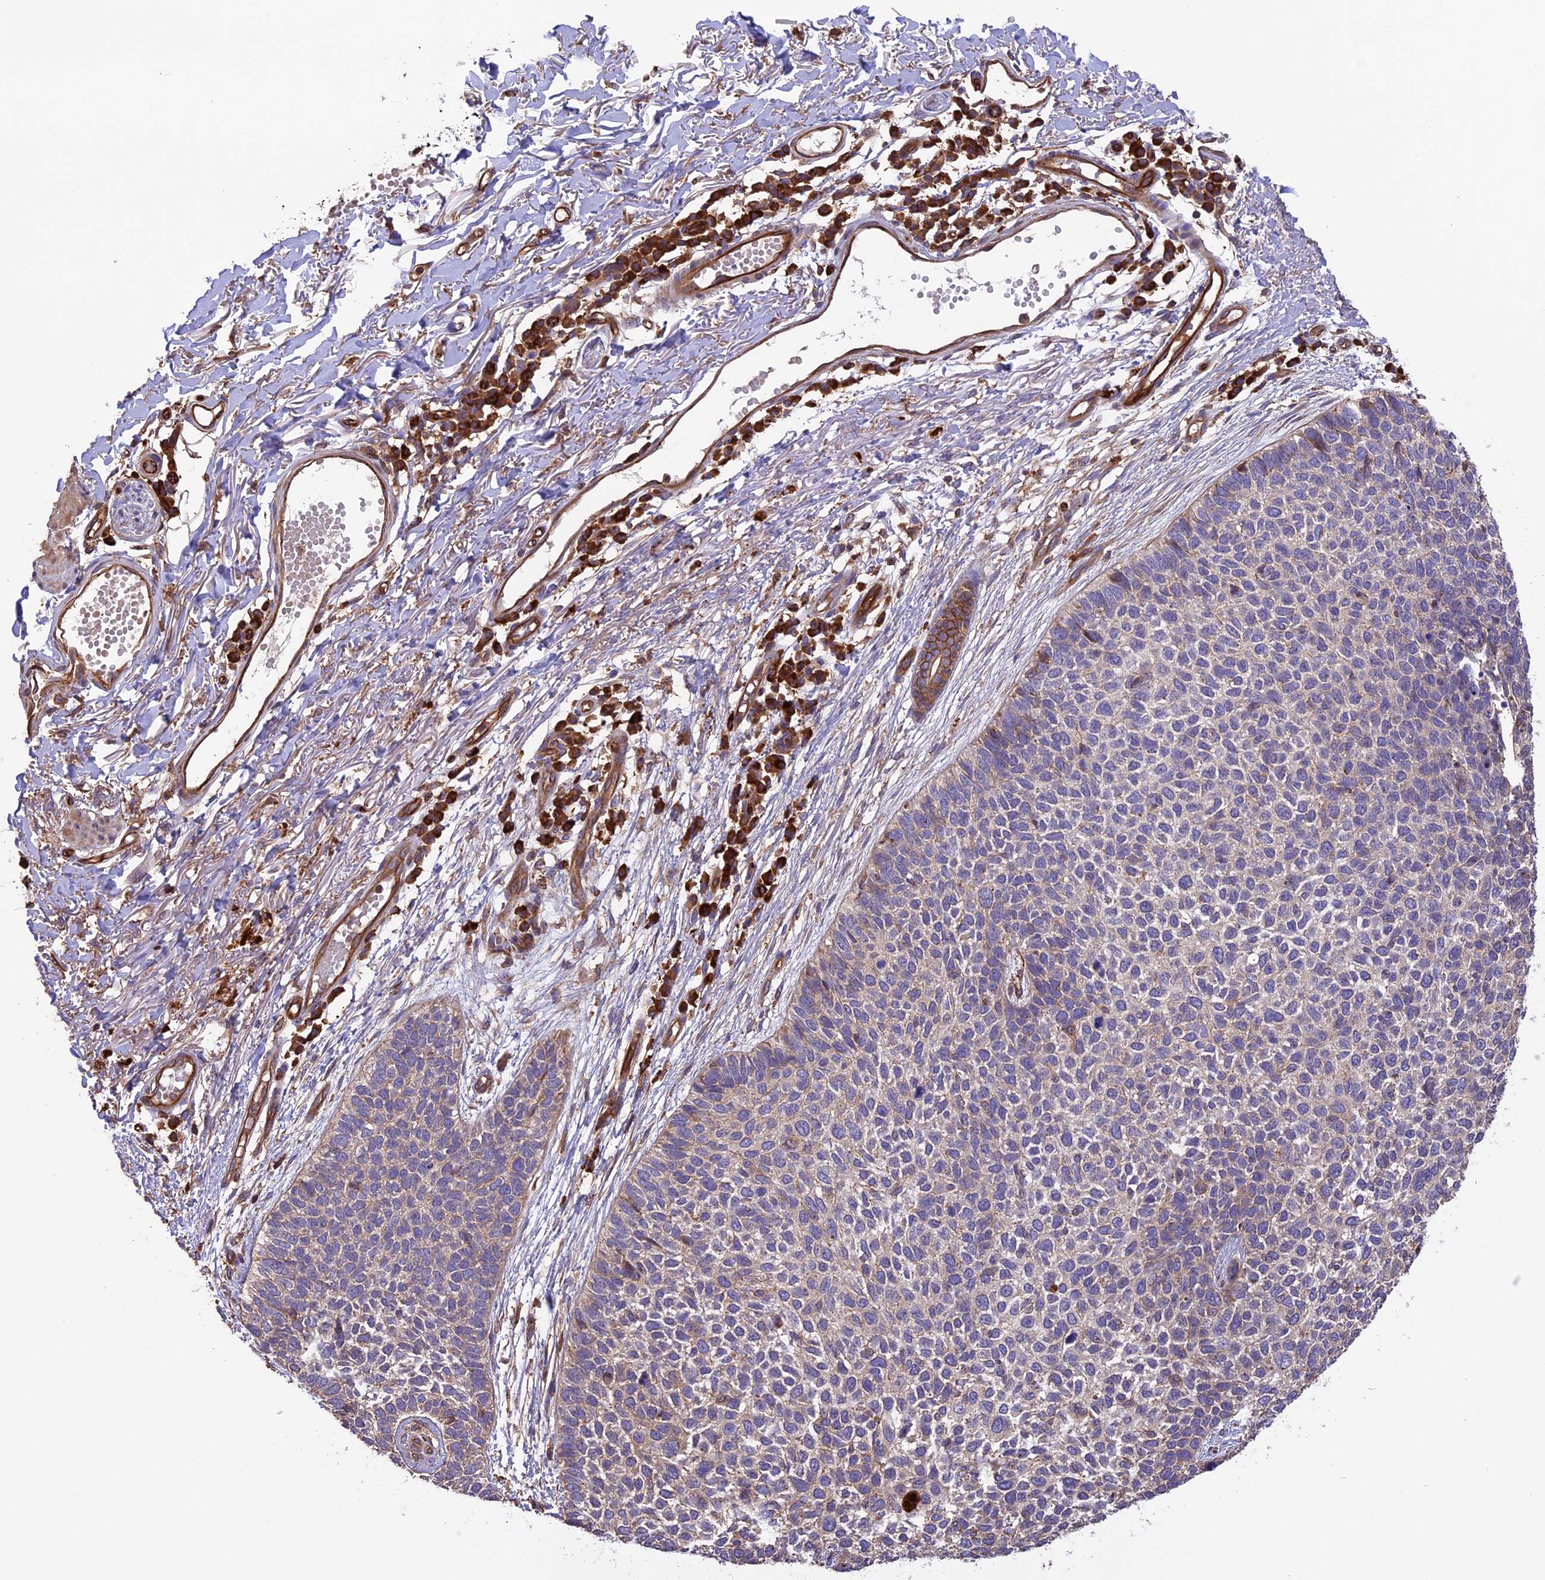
{"staining": {"intensity": "weak", "quantity": "<25%", "location": "cytoplasmic/membranous"}, "tissue": "skin cancer", "cell_type": "Tumor cells", "image_type": "cancer", "snomed": [{"axis": "morphology", "description": "Basal cell carcinoma"}, {"axis": "topography", "description": "Skin"}], "caption": "Protein analysis of skin basal cell carcinoma demonstrates no significant staining in tumor cells.", "gene": "GAS8", "patient": {"sex": "female", "age": 84}}